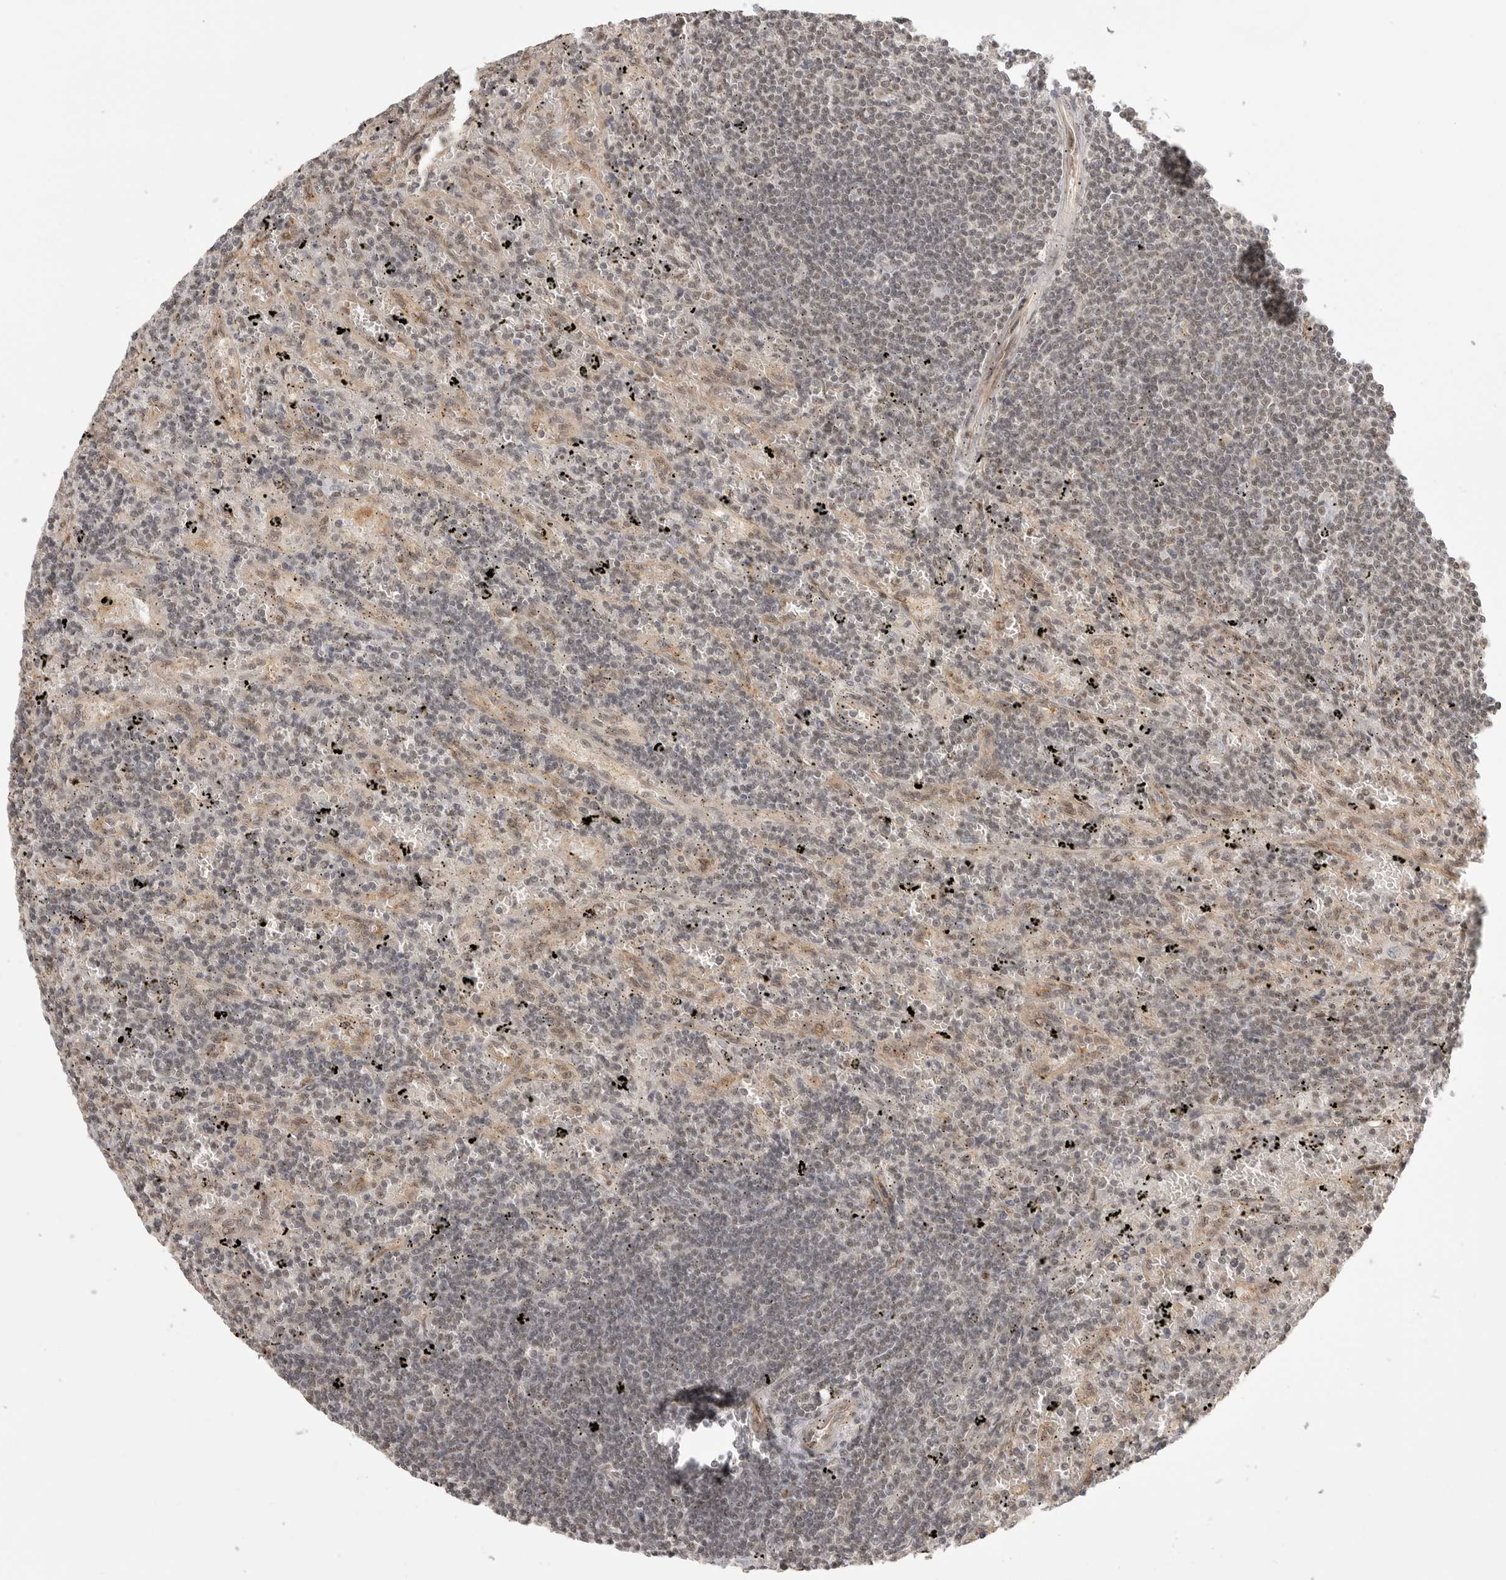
{"staining": {"intensity": "weak", "quantity": "<25%", "location": "nuclear"}, "tissue": "lymphoma", "cell_type": "Tumor cells", "image_type": "cancer", "snomed": [{"axis": "morphology", "description": "Malignant lymphoma, non-Hodgkin's type, Low grade"}, {"axis": "topography", "description": "Spleen"}], "caption": "IHC micrograph of human low-grade malignant lymphoma, non-Hodgkin's type stained for a protein (brown), which reveals no positivity in tumor cells.", "gene": "POMP", "patient": {"sex": "male", "age": 76}}